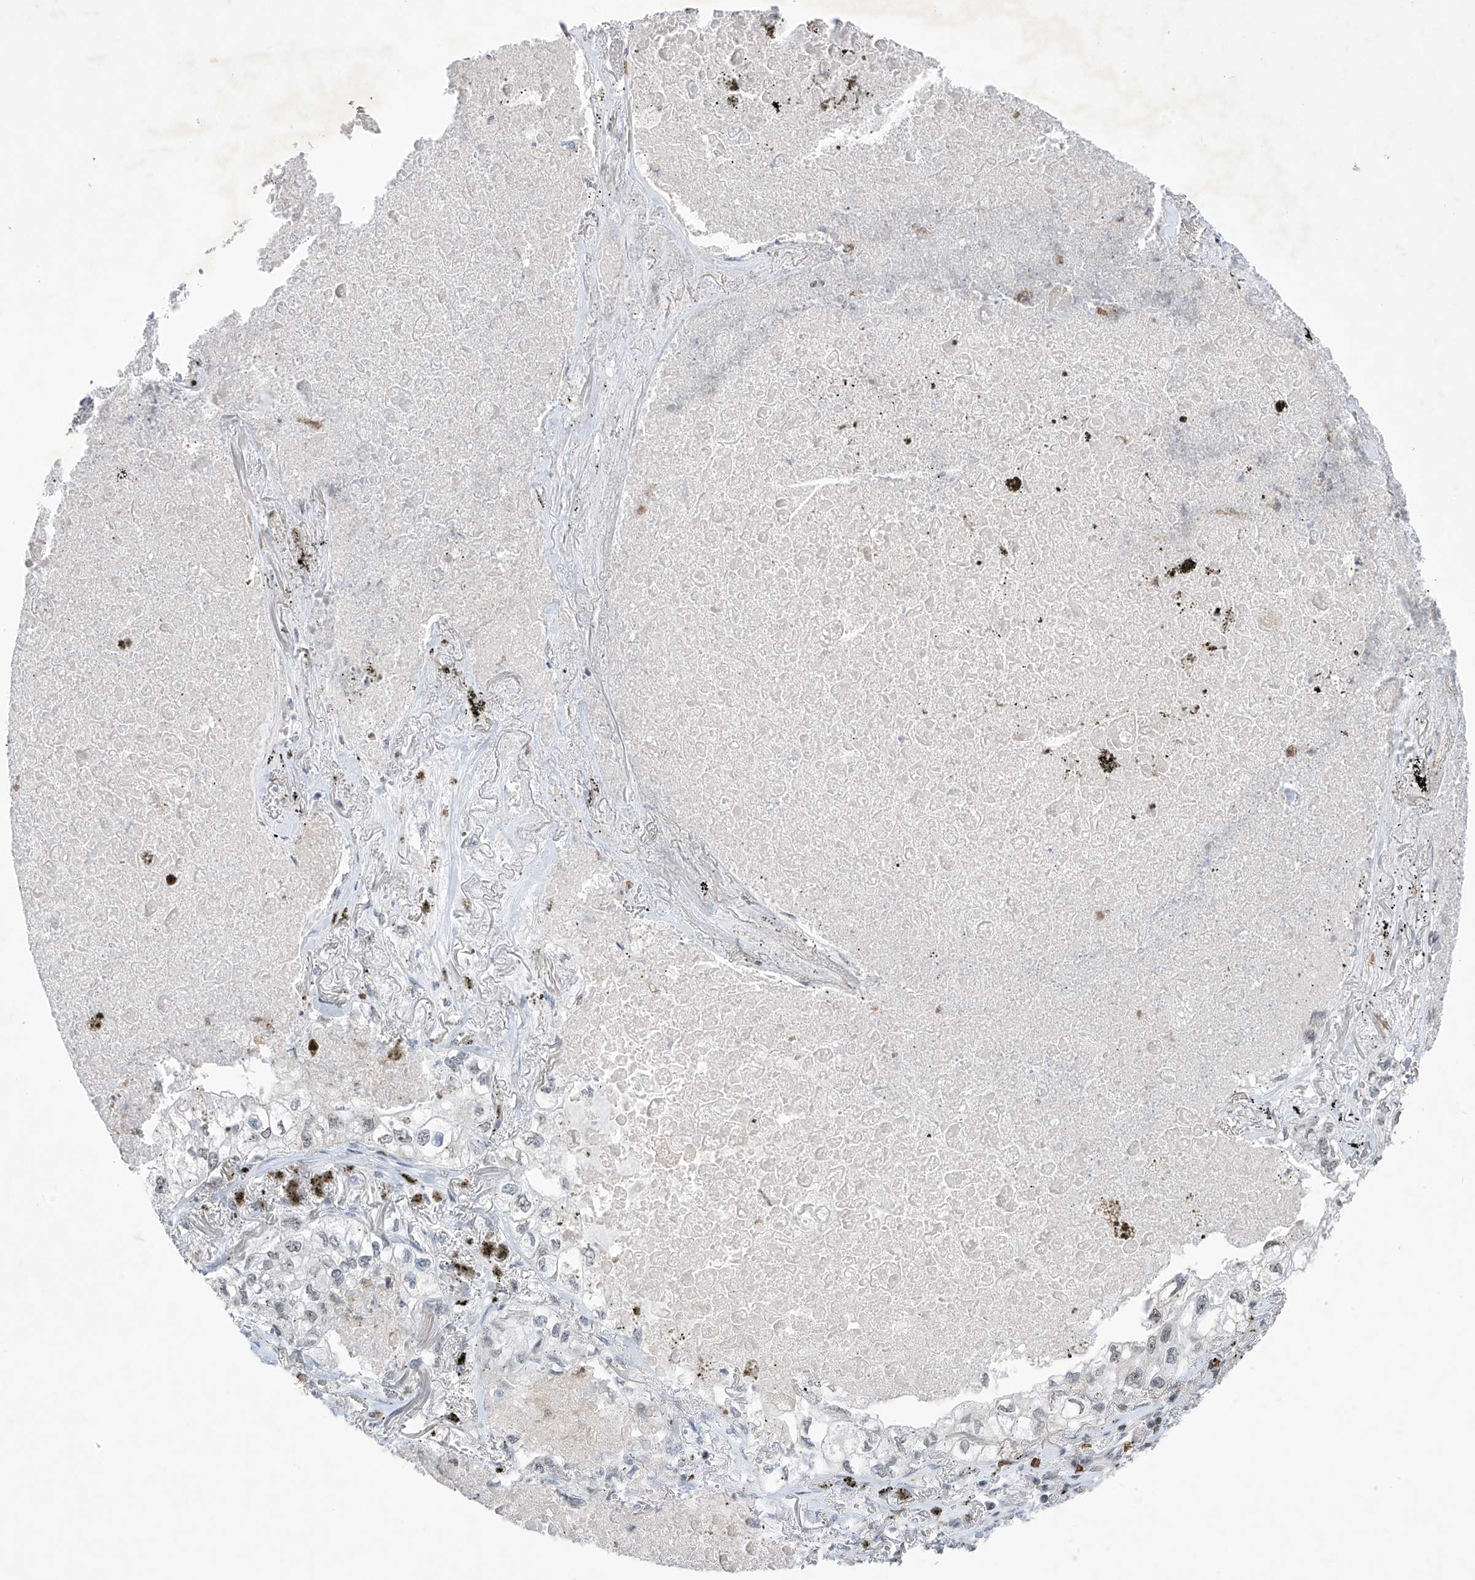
{"staining": {"intensity": "negative", "quantity": "none", "location": "none"}, "tissue": "lung cancer", "cell_type": "Tumor cells", "image_type": "cancer", "snomed": [{"axis": "morphology", "description": "Adenocarcinoma, NOS"}, {"axis": "topography", "description": "Lung"}], "caption": "An immunohistochemistry (IHC) photomicrograph of lung cancer (adenocarcinoma) is shown. There is no staining in tumor cells of lung cancer (adenocarcinoma).", "gene": "MSL3", "patient": {"sex": "male", "age": 65}}